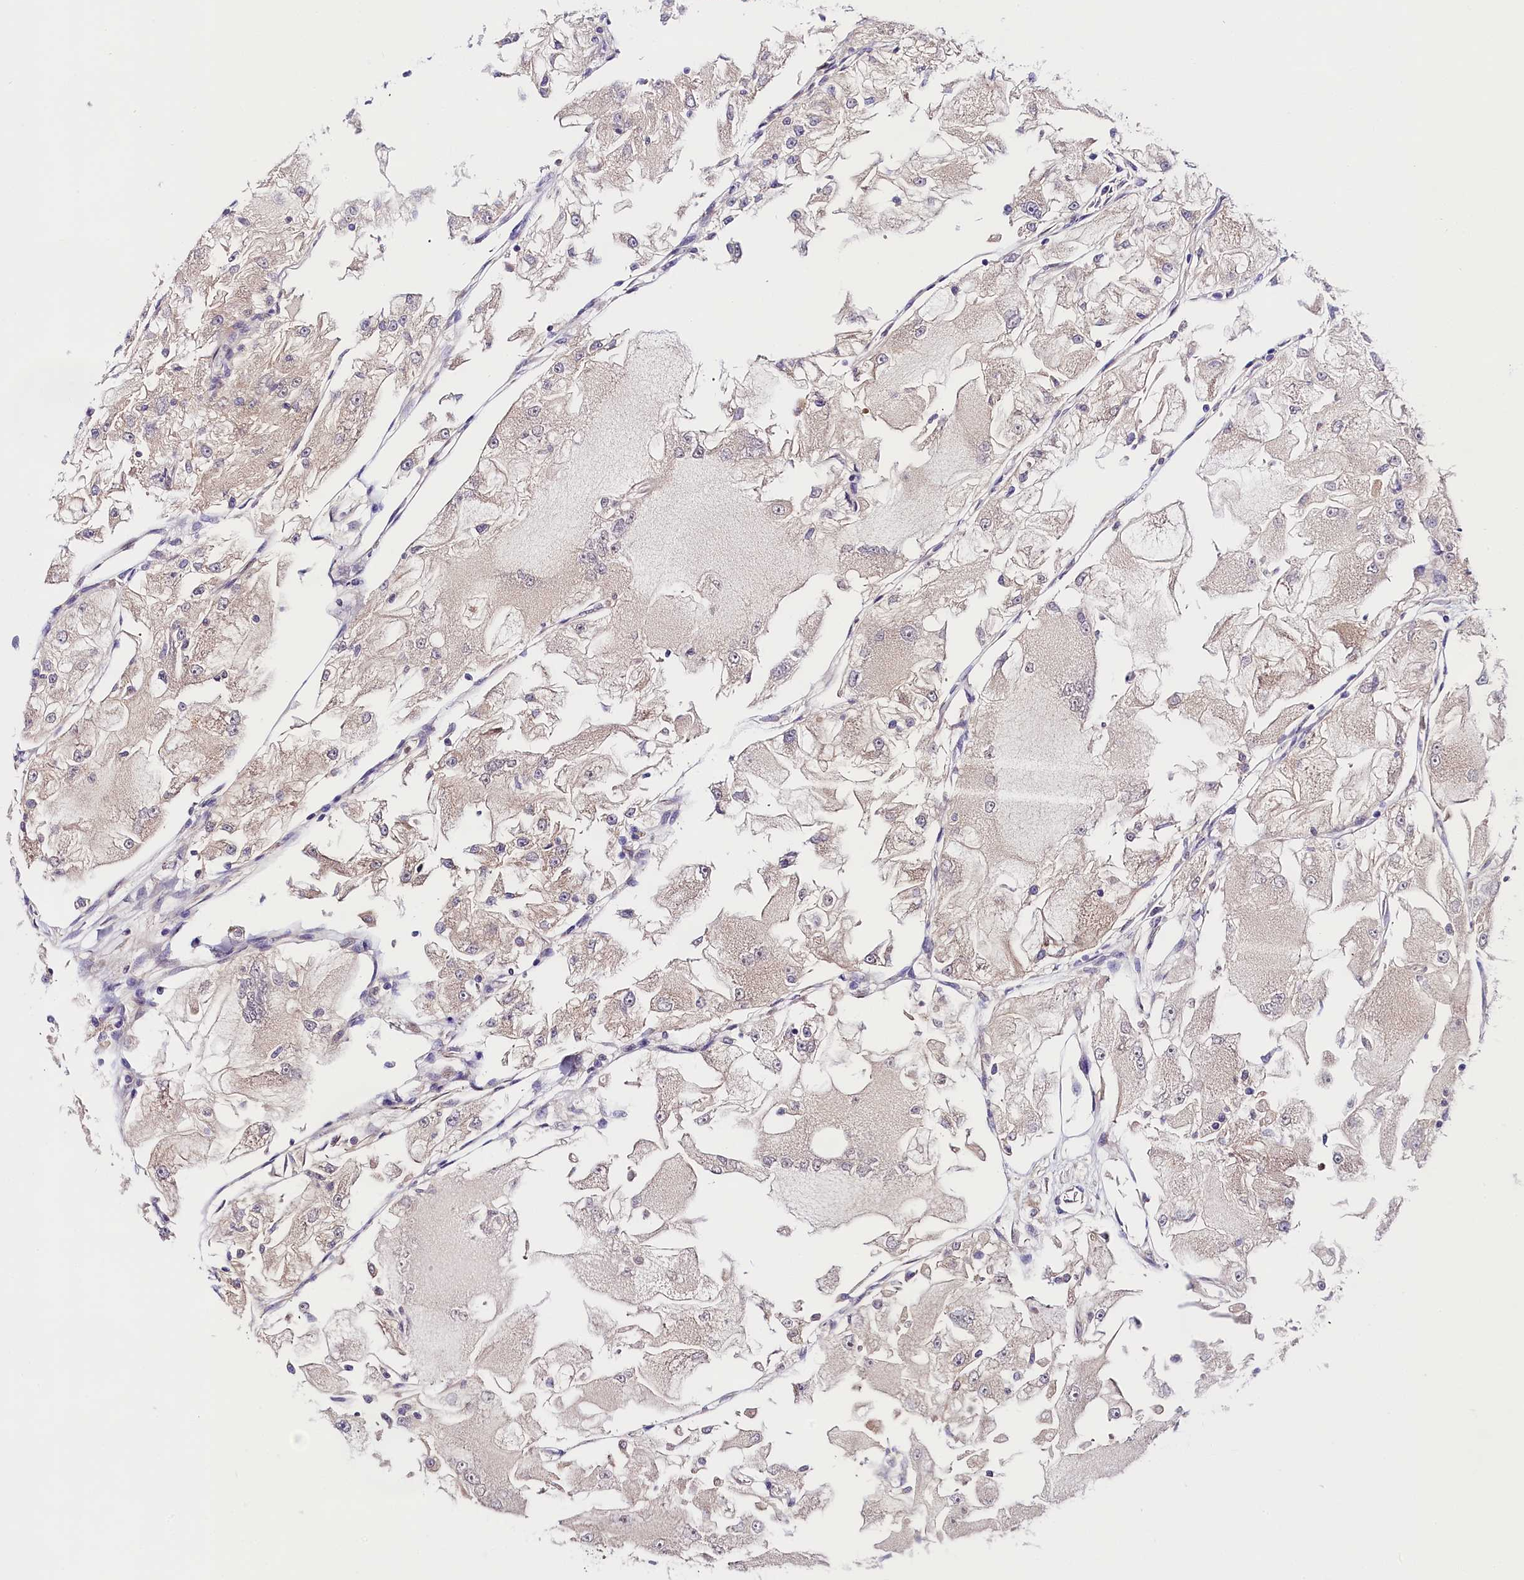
{"staining": {"intensity": "negative", "quantity": "none", "location": "none"}, "tissue": "renal cancer", "cell_type": "Tumor cells", "image_type": "cancer", "snomed": [{"axis": "morphology", "description": "Adenocarcinoma, NOS"}, {"axis": "topography", "description": "Kidney"}], "caption": "Tumor cells are negative for brown protein staining in renal cancer.", "gene": "SPG11", "patient": {"sex": "female", "age": 72}}